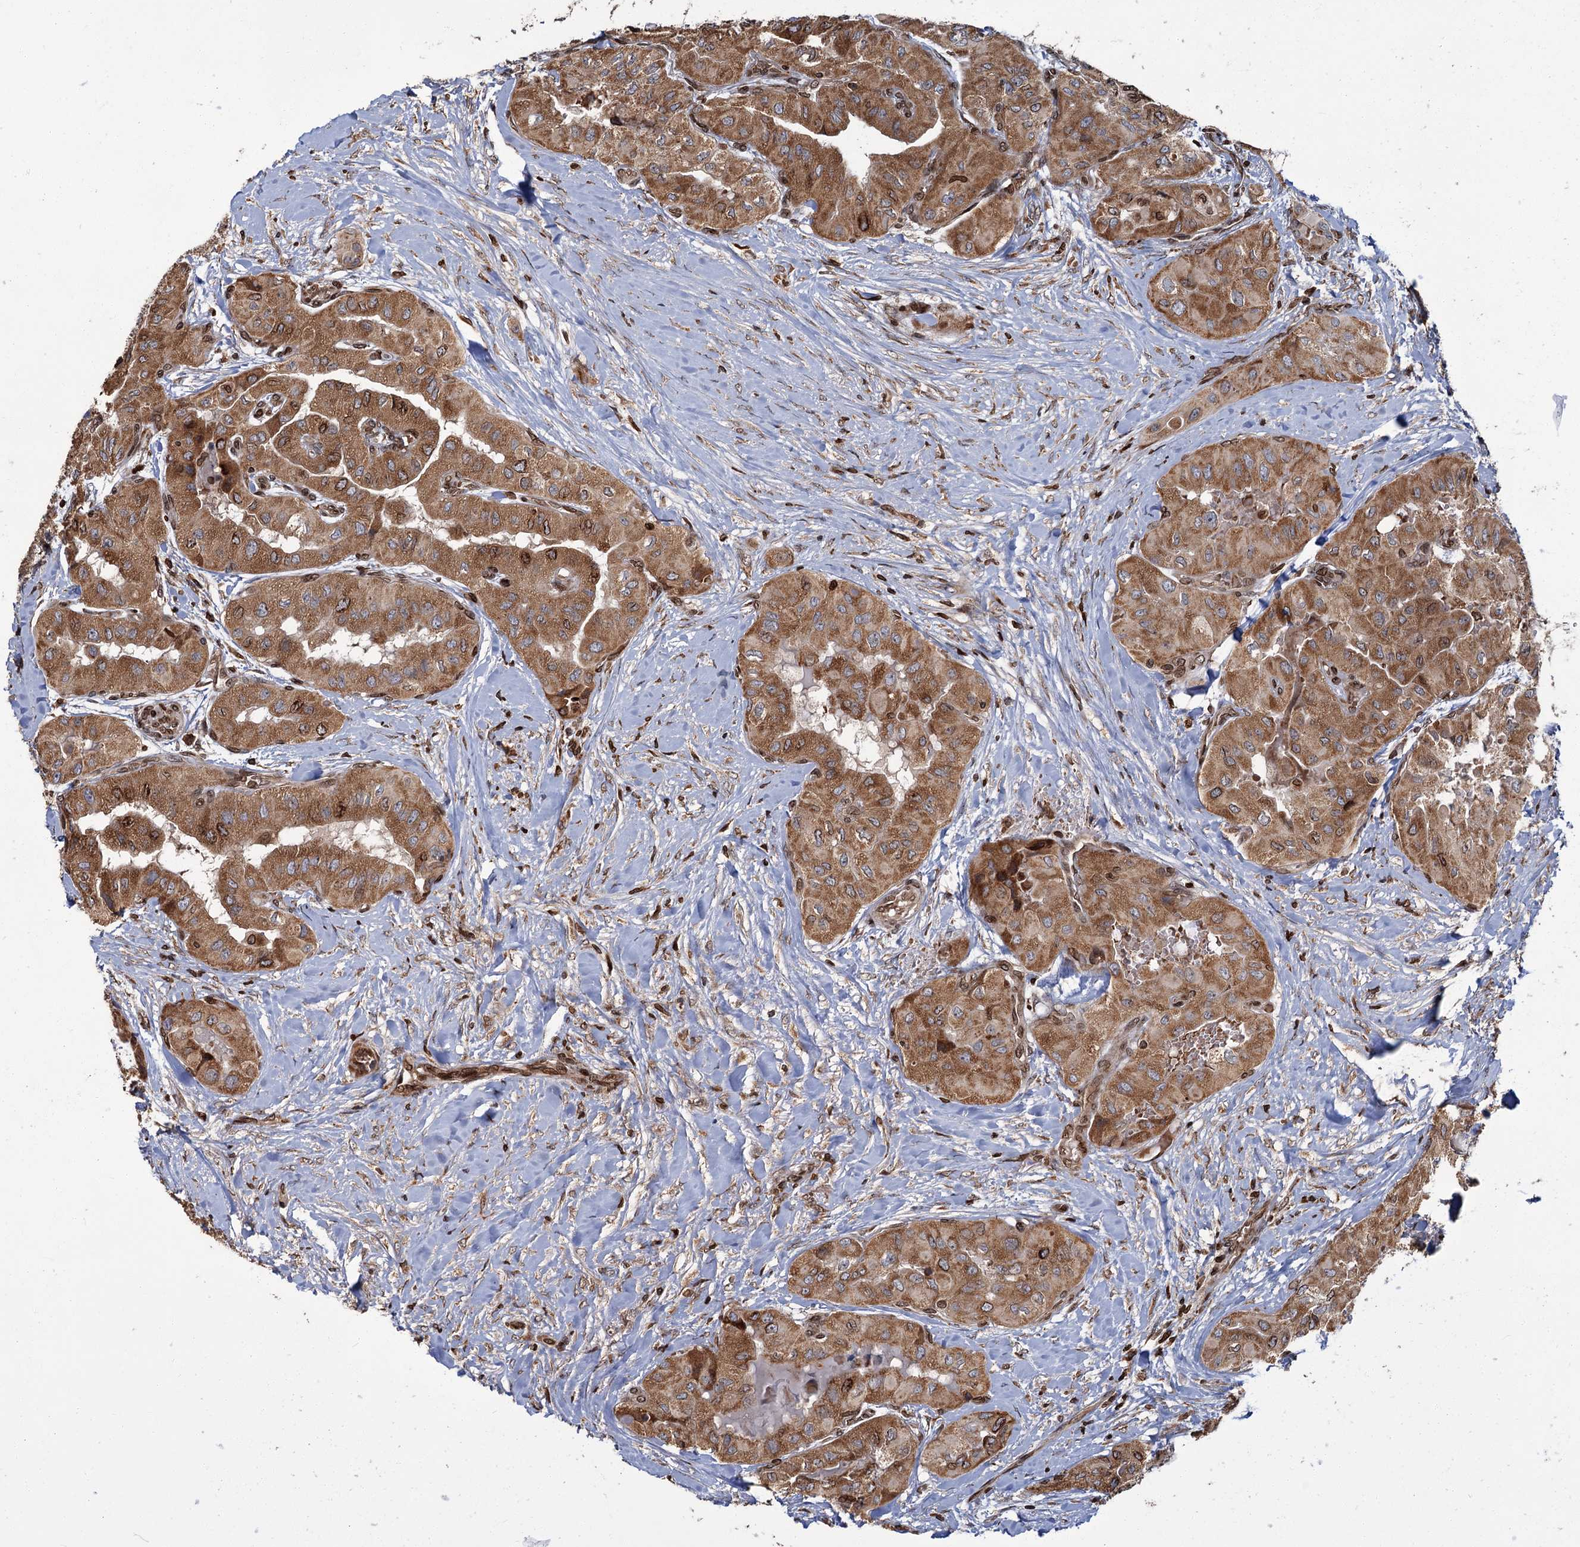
{"staining": {"intensity": "moderate", "quantity": ">75%", "location": "cytoplasmic/membranous"}, "tissue": "thyroid cancer", "cell_type": "Tumor cells", "image_type": "cancer", "snomed": [{"axis": "morphology", "description": "Papillary adenocarcinoma, NOS"}, {"axis": "topography", "description": "Thyroid gland"}], "caption": "Papillary adenocarcinoma (thyroid) stained with a protein marker reveals moderate staining in tumor cells.", "gene": "CFAP46", "patient": {"sex": "female", "age": 59}}